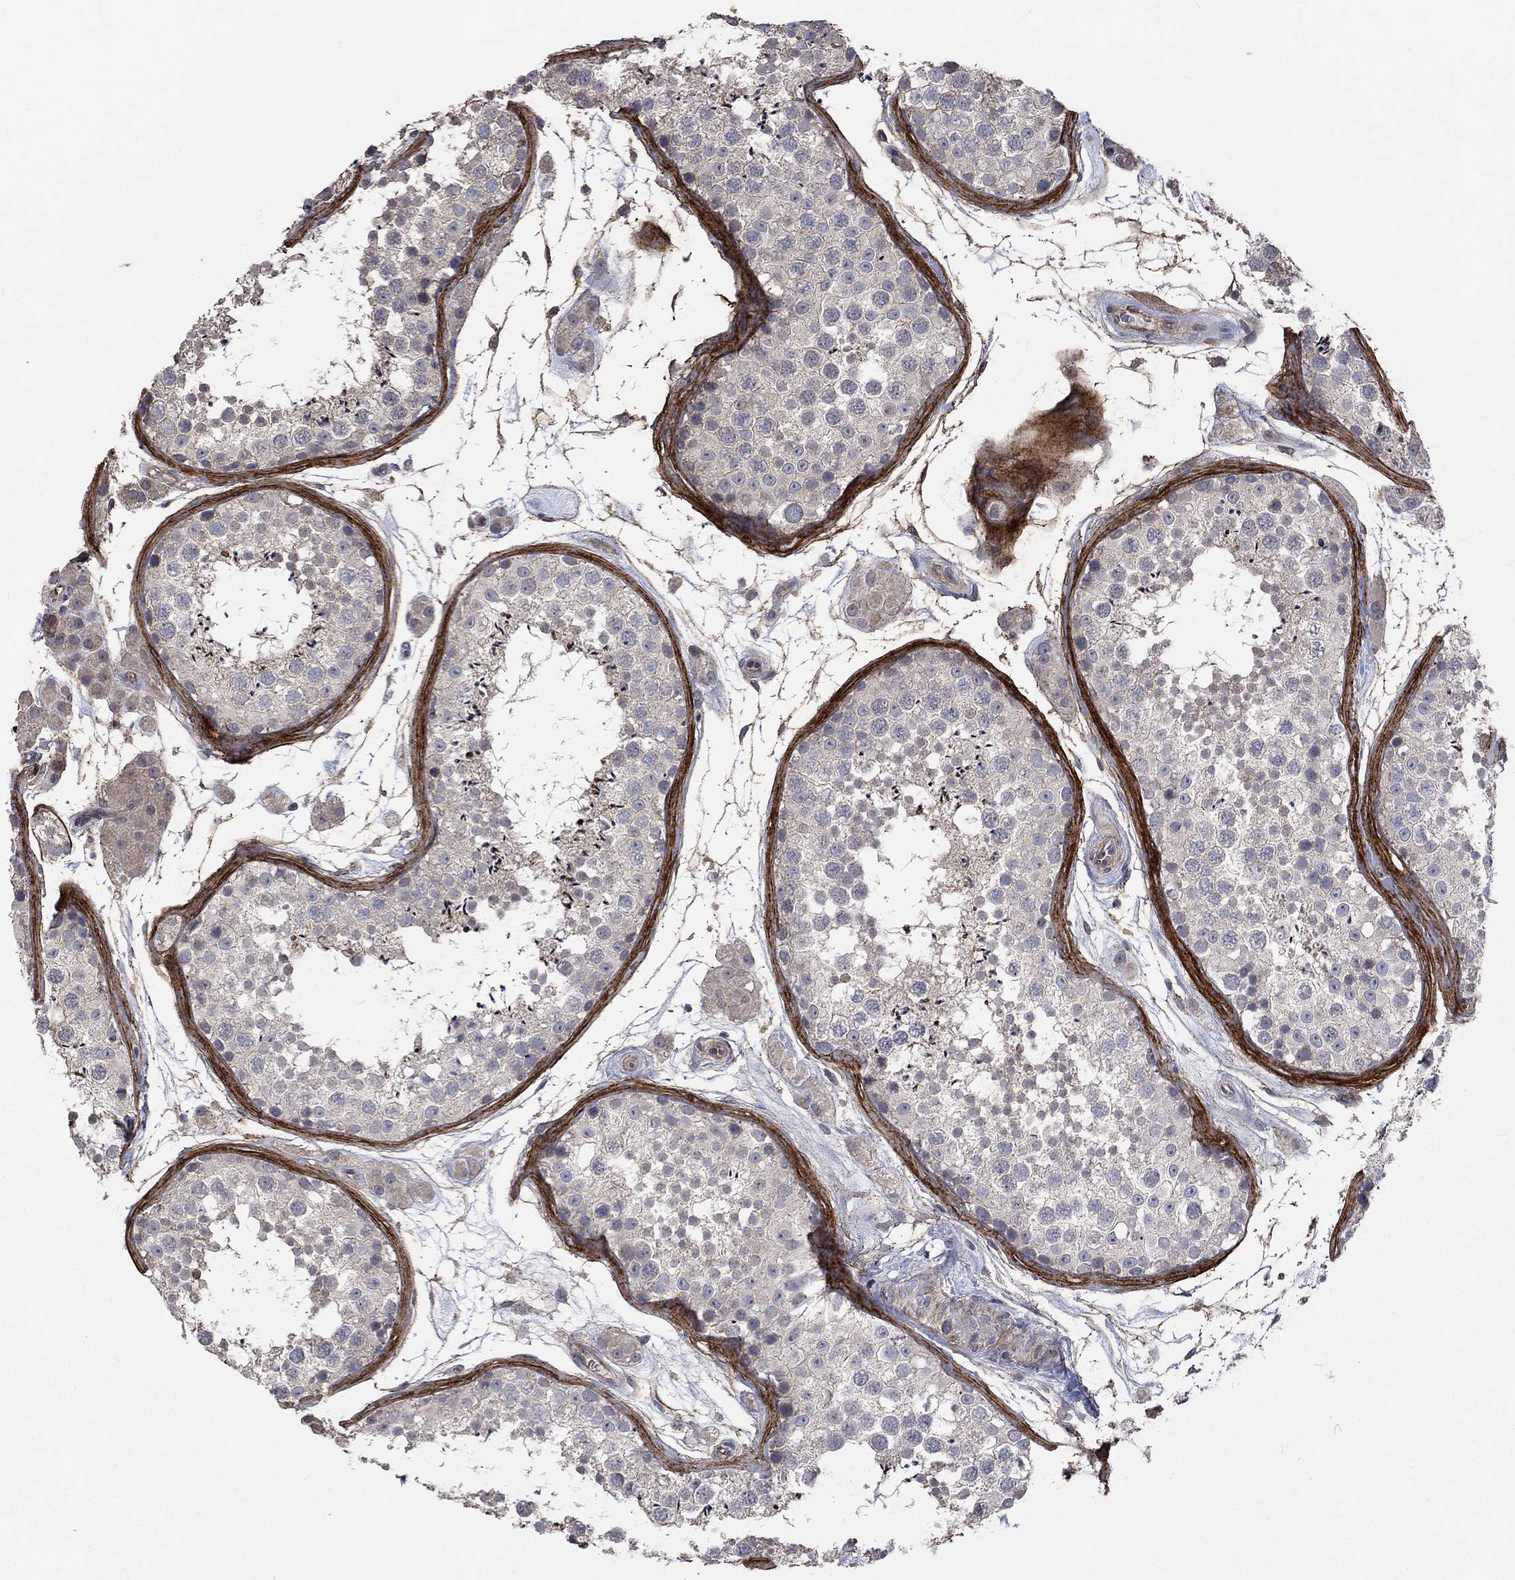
{"staining": {"intensity": "negative", "quantity": "none", "location": "none"}, "tissue": "testis", "cell_type": "Cells in seminiferous ducts", "image_type": "normal", "snomed": [{"axis": "morphology", "description": "Normal tissue, NOS"}, {"axis": "topography", "description": "Testis"}], "caption": "DAB immunohistochemical staining of normal testis exhibits no significant expression in cells in seminiferous ducts. (Stains: DAB immunohistochemistry with hematoxylin counter stain, Microscopy: brightfield microscopy at high magnification).", "gene": "VCAN", "patient": {"sex": "male", "age": 41}}